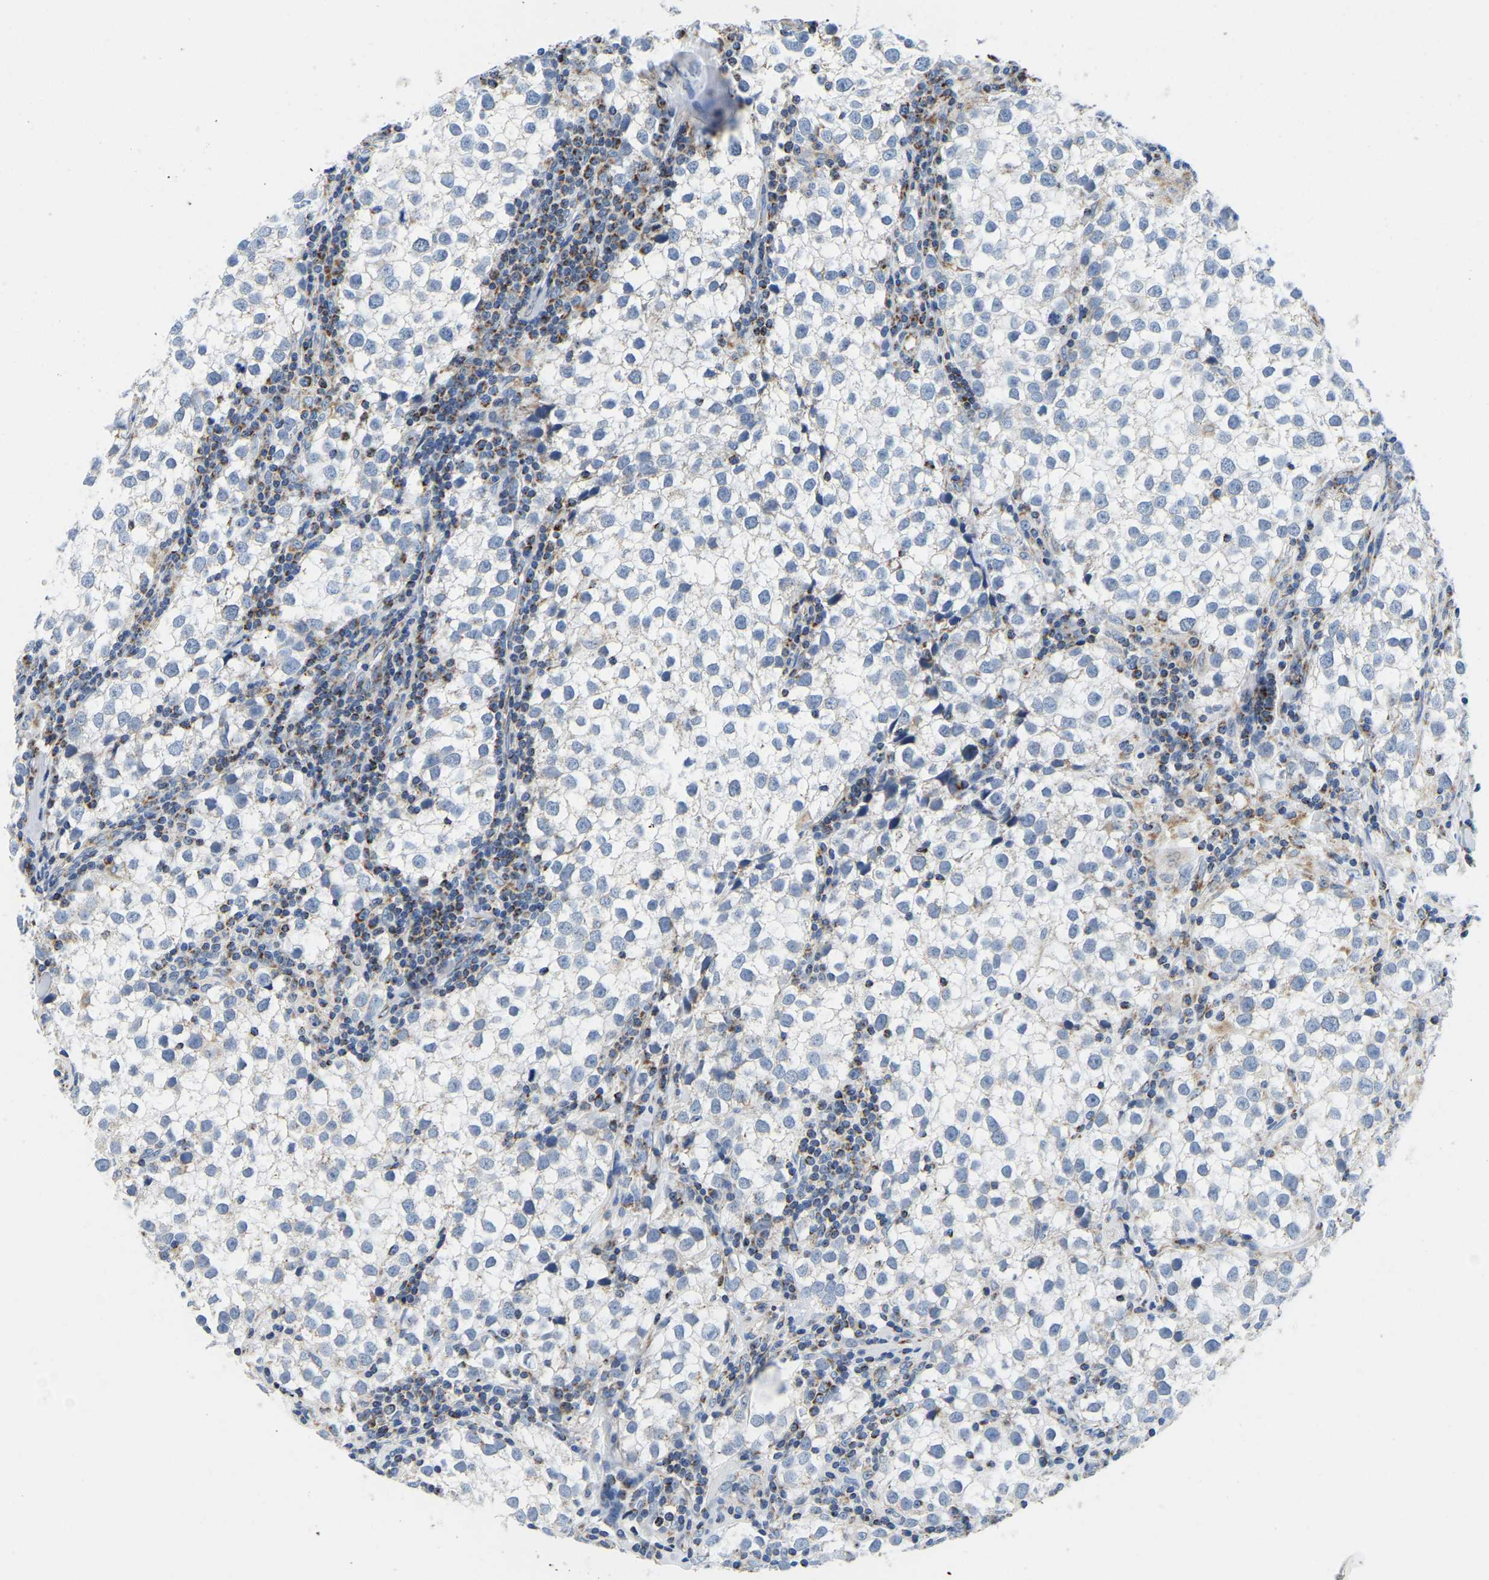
{"staining": {"intensity": "negative", "quantity": "none", "location": "none"}, "tissue": "testis cancer", "cell_type": "Tumor cells", "image_type": "cancer", "snomed": [{"axis": "morphology", "description": "Seminoma, NOS"}, {"axis": "morphology", "description": "Carcinoma, Embryonal, NOS"}, {"axis": "topography", "description": "Testis"}], "caption": "There is no significant staining in tumor cells of seminoma (testis).", "gene": "SFXN1", "patient": {"sex": "male", "age": 36}}